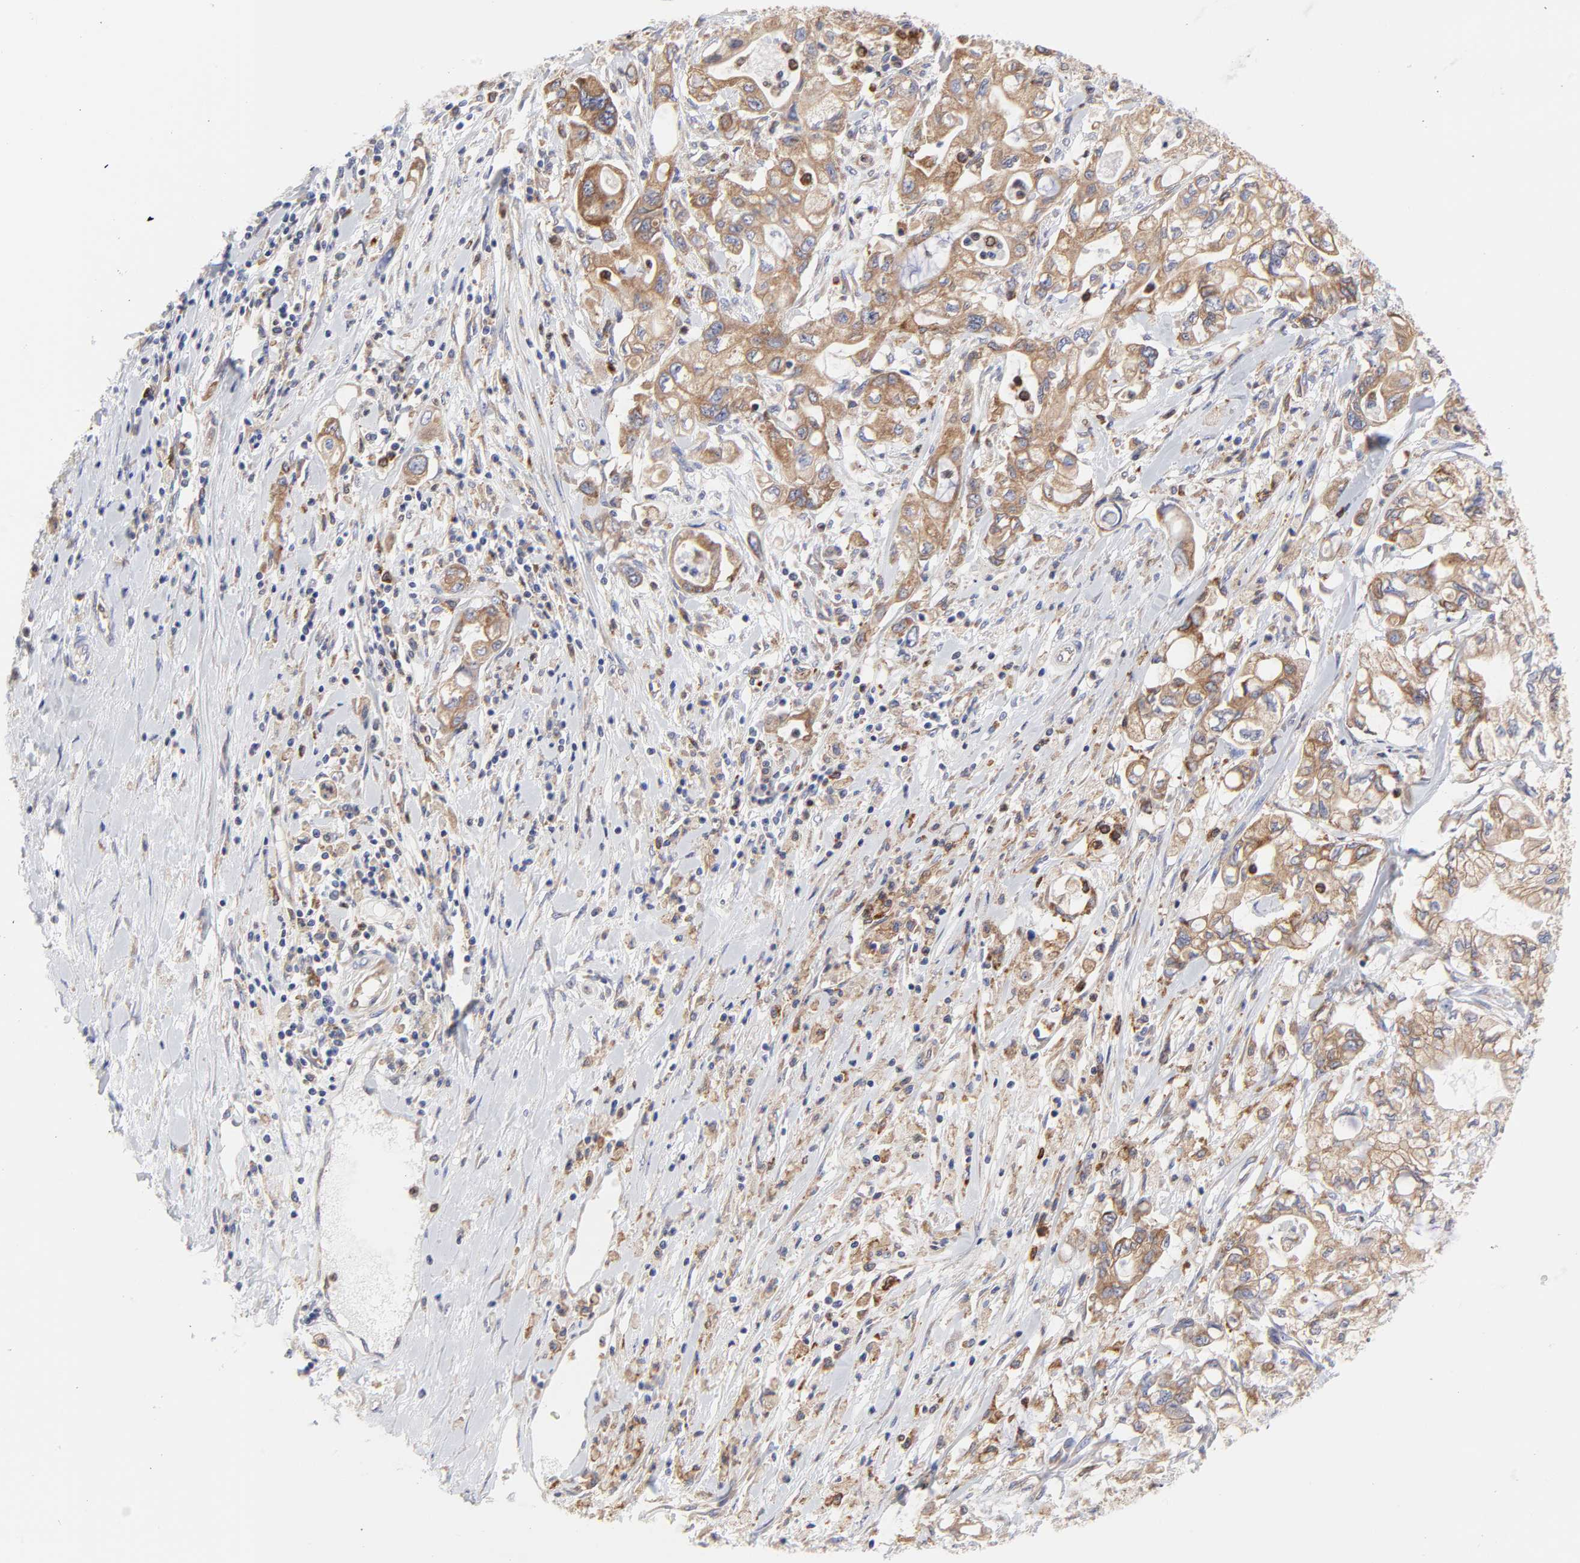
{"staining": {"intensity": "moderate", "quantity": ">75%", "location": "cytoplasmic/membranous"}, "tissue": "pancreatic cancer", "cell_type": "Tumor cells", "image_type": "cancer", "snomed": [{"axis": "morphology", "description": "Adenocarcinoma, NOS"}, {"axis": "topography", "description": "Pancreas"}], "caption": "Human pancreatic cancer stained with a brown dye displays moderate cytoplasmic/membranous positive expression in about >75% of tumor cells.", "gene": "MOSPD2", "patient": {"sex": "male", "age": 79}}